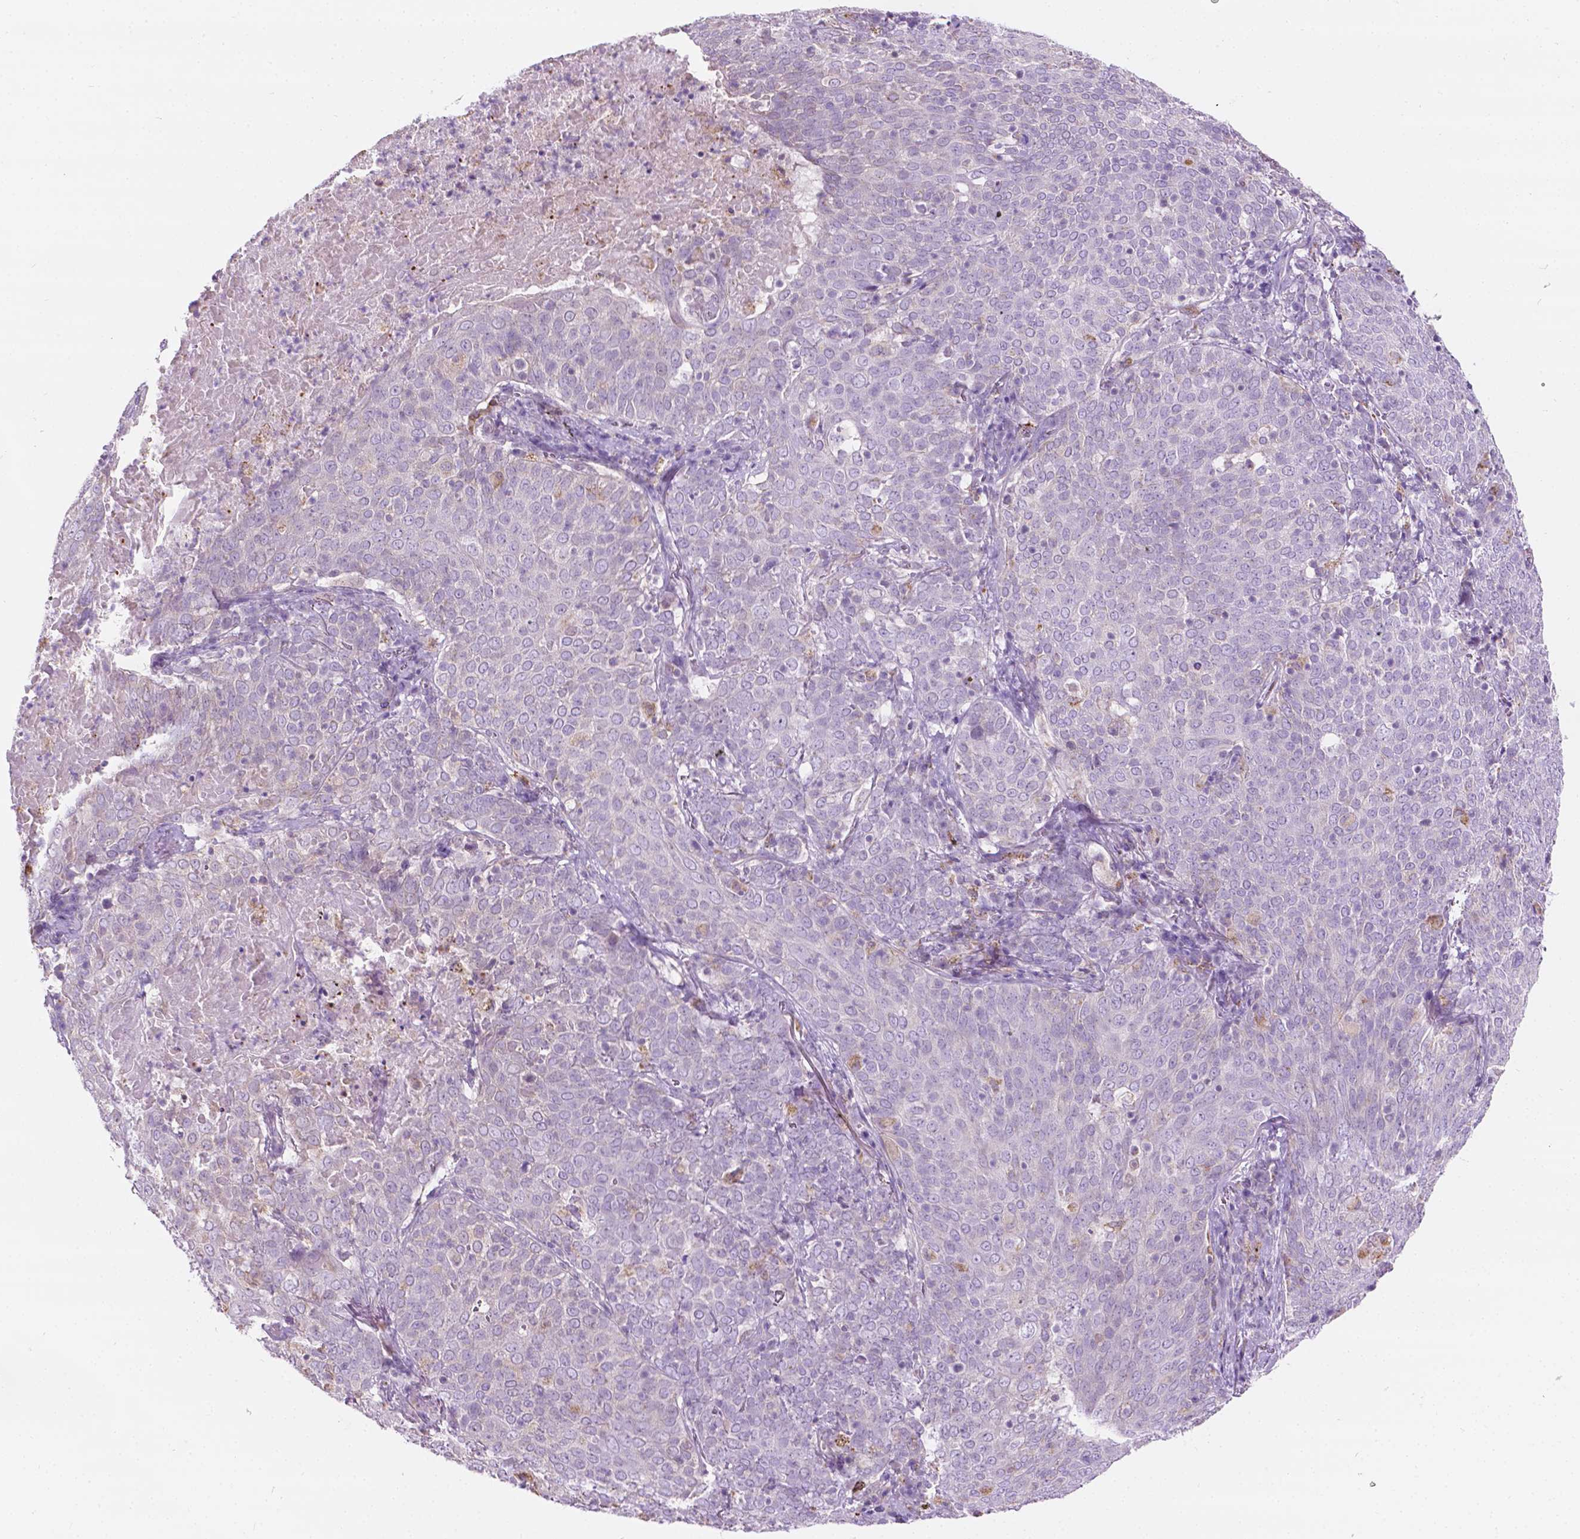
{"staining": {"intensity": "negative", "quantity": "none", "location": "none"}, "tissue": "lung cancer", "cell_type": "Tumor cells", "image_type": "cancer", "snomed": [{"axis": "morphology", "description": "Squamous cell carcinoma, NOS"}, {"axis": "topography", "description": "Lung"}], "caption": "Tumor cells are negative for protein expression in human lung cancer (squamous cell carcinoma). The staining is performed using DAB brown chromogen with nuclei counter-stained in using hematoxylin.", "gene": "NOS1AP", "patient": {"sex": "male", "age": 82}}